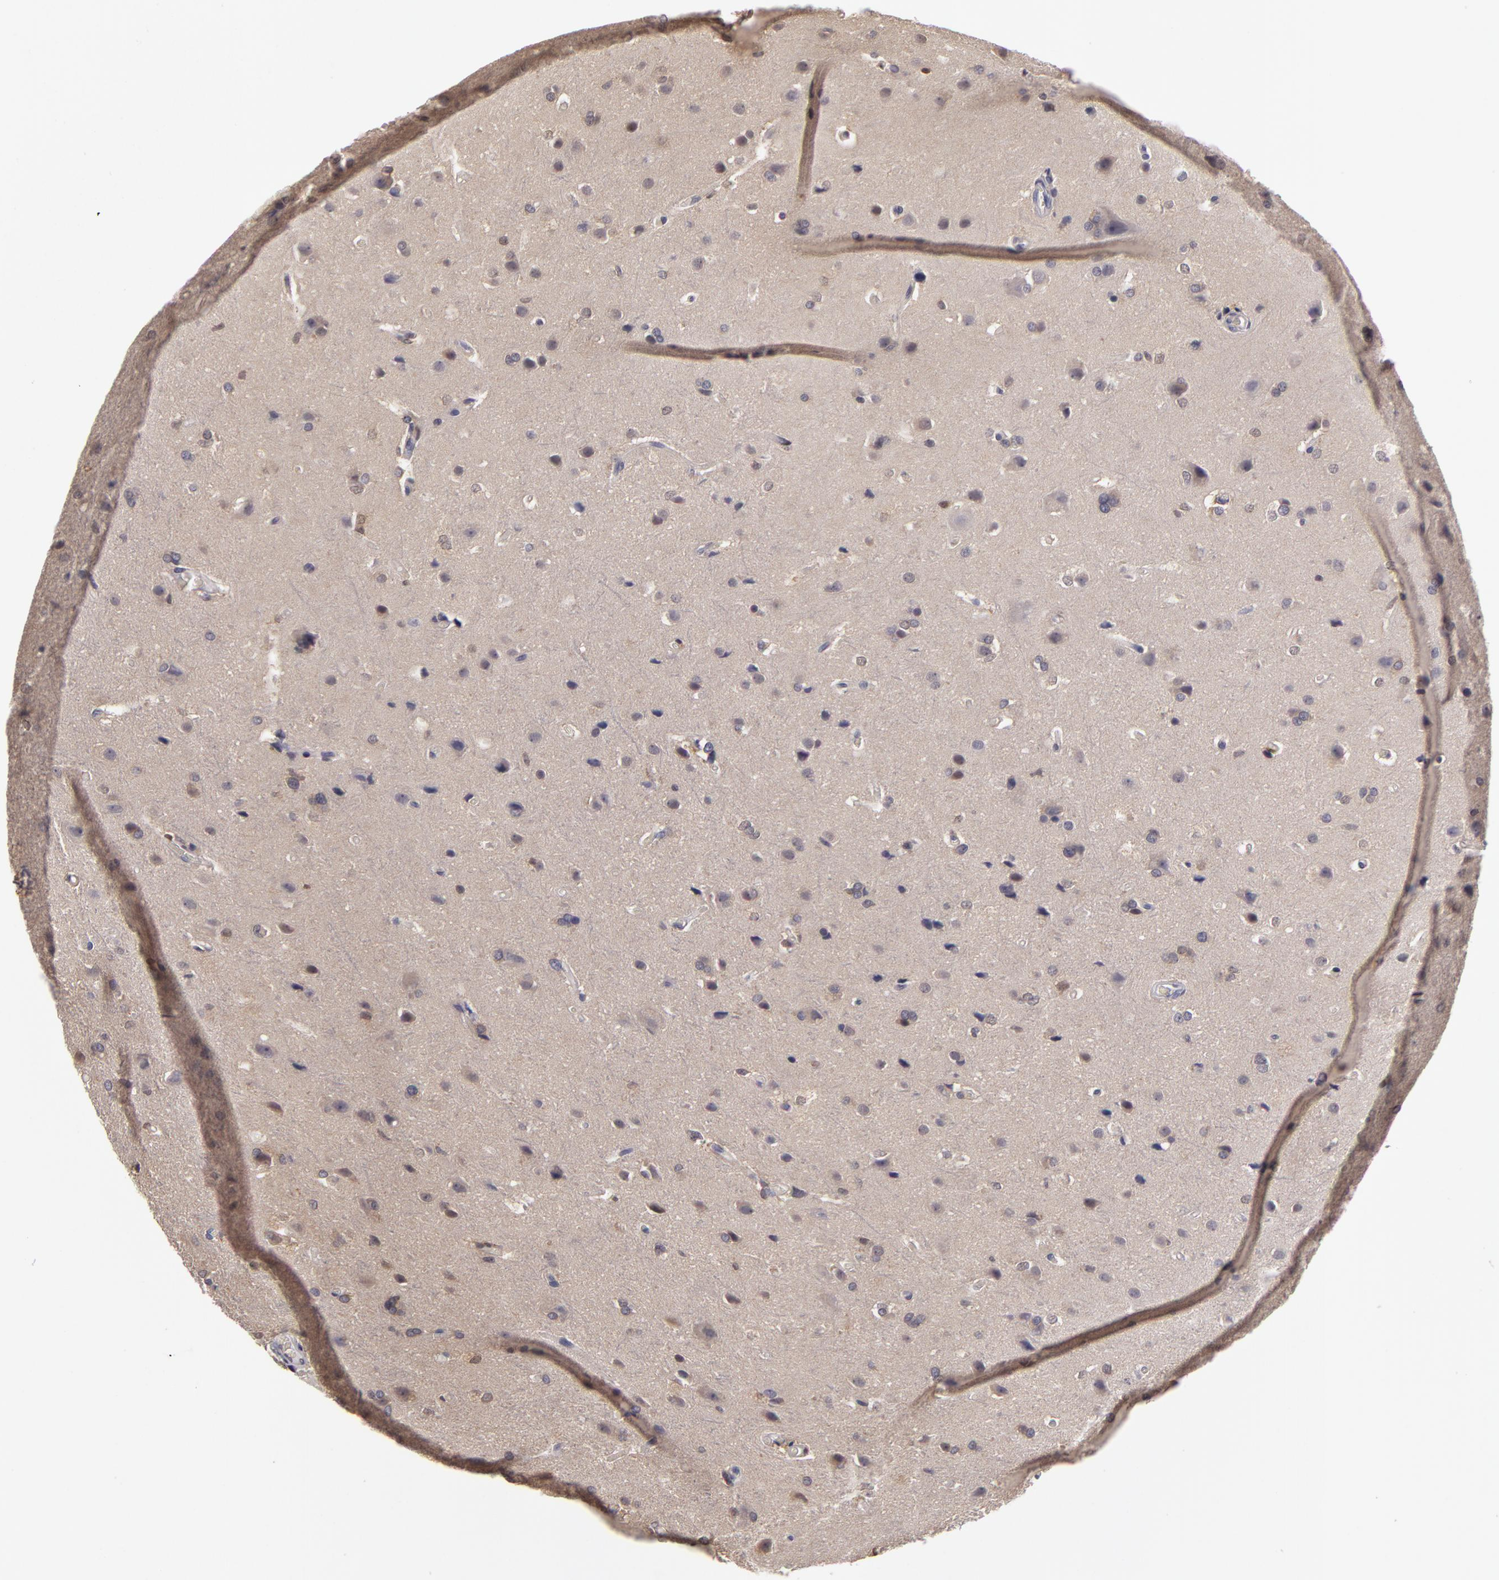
{"staining": {"intensity": "negative", "quantity": "none", "location": "none"}, "tissue": "glioma", "cell_type": "Tumor cells", "image_type": "cancer", "snomed": [{"axis": "morphology", "description": "Glioma, malignant, High grade"}, {"axis": "topography", "description": "Brain"}], "caption": "Tumor cells show no significant protein staining in high-grade glioma (malignant). The staining was performed using DAB (3,3'-diaminobenzidine) to visualize the protein expression in brown, while the nuclei were stained in blue with hematoxylin (Magnification: 20x).", "gene": "GNPDA1", "patient": {"sex": "male", "age": 68}}